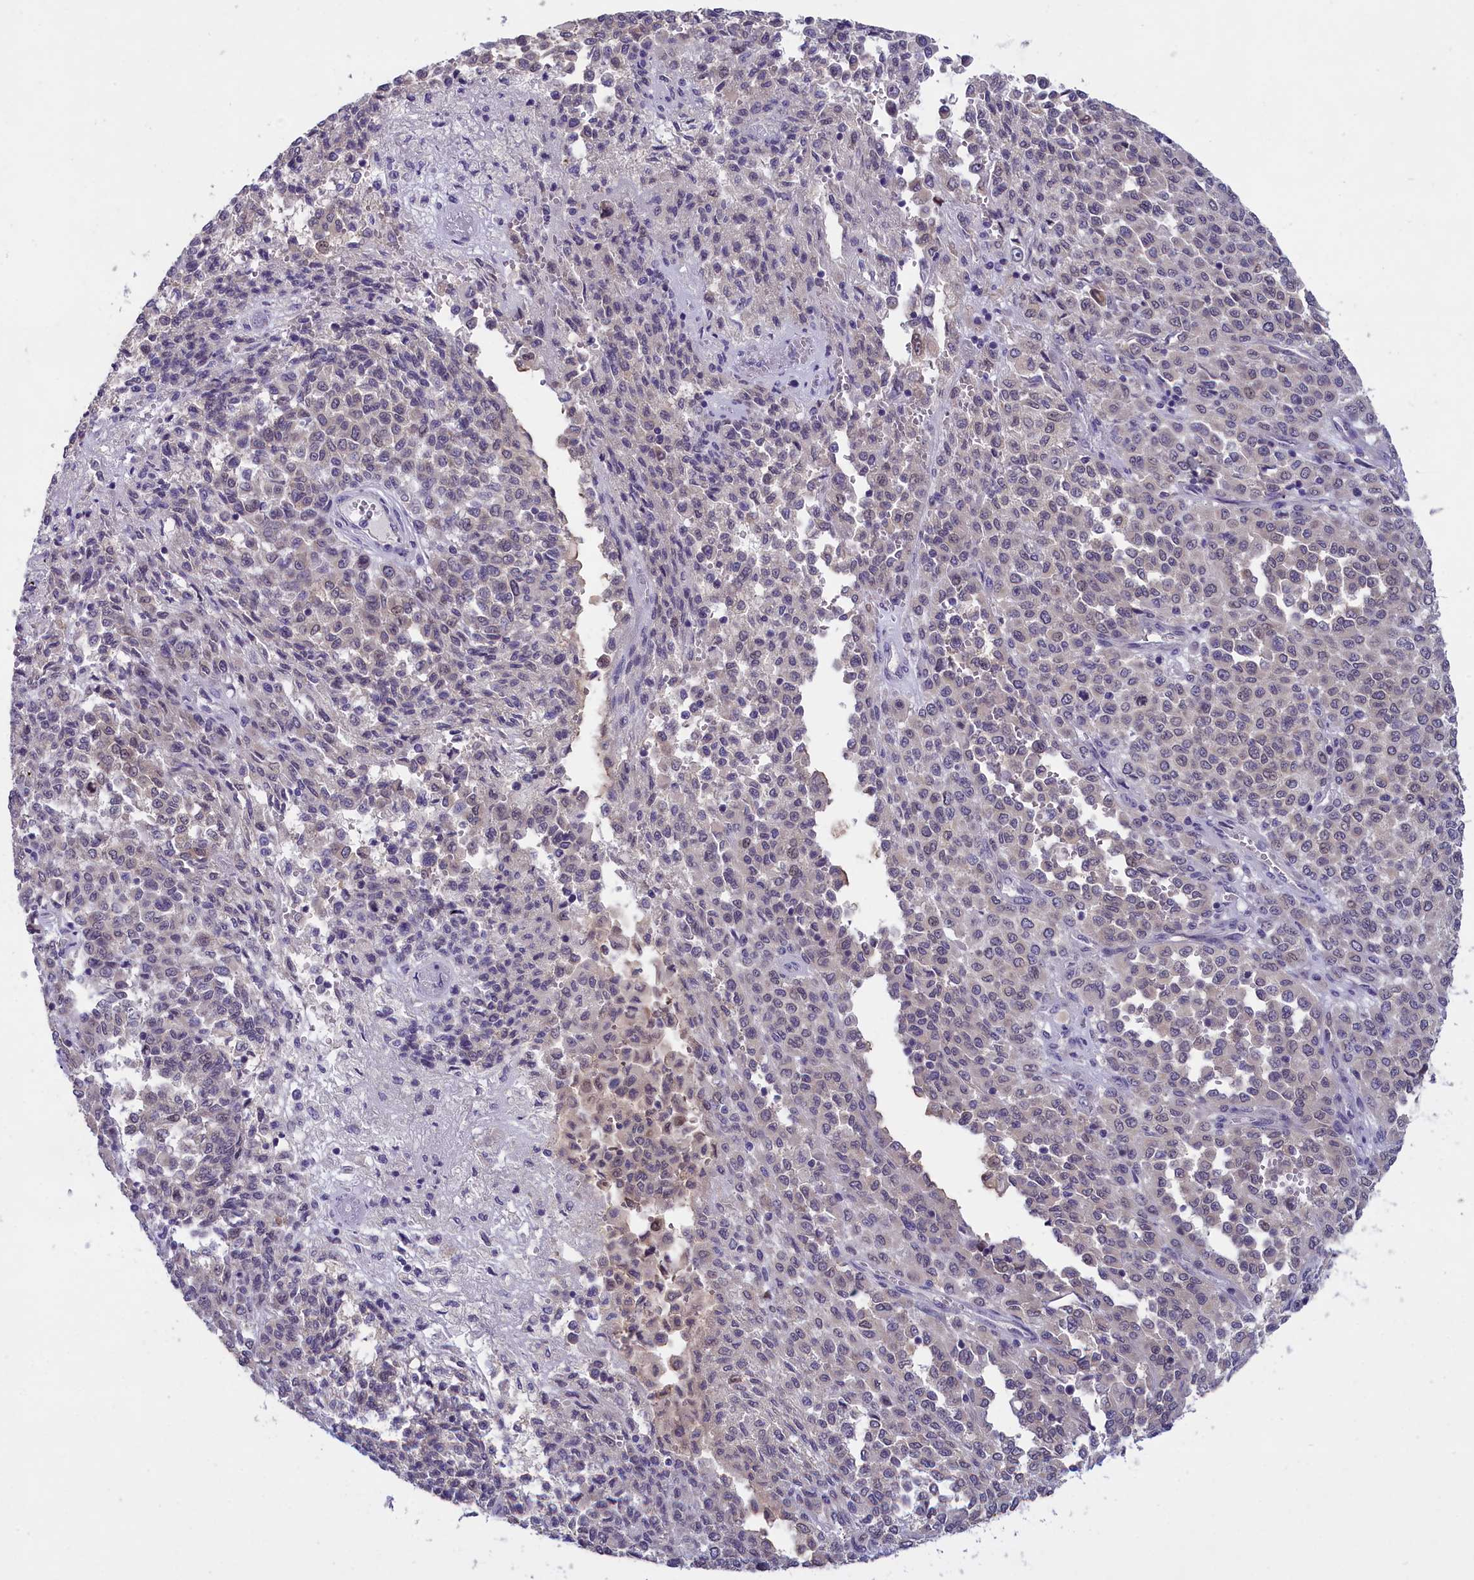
{"staining": {"intensity": "weak", "quantity": "<25%", "location": "nuclear"}, "tissue": "melanoma", "cell_type": "Tumor cells", "image_type": "cancer", "snomed": [{"axis": "morphology", "description": "Malignant melanoma, Metastatic site"}, {"axis": "topography", "description": "Pancreas"}], "caption": "The immunohistochemistry image has no significant staining in tumor cells of melanoma tissue. Brightfield microscopy of immunohistochemistry (IHC) stained with DAB (3,3'-diaminobenzidine) (brown) and hematoxylin (blue), captured at high magnification.", "gene": "ENPP6", "patient": {"sex": "female", "age": 30}}